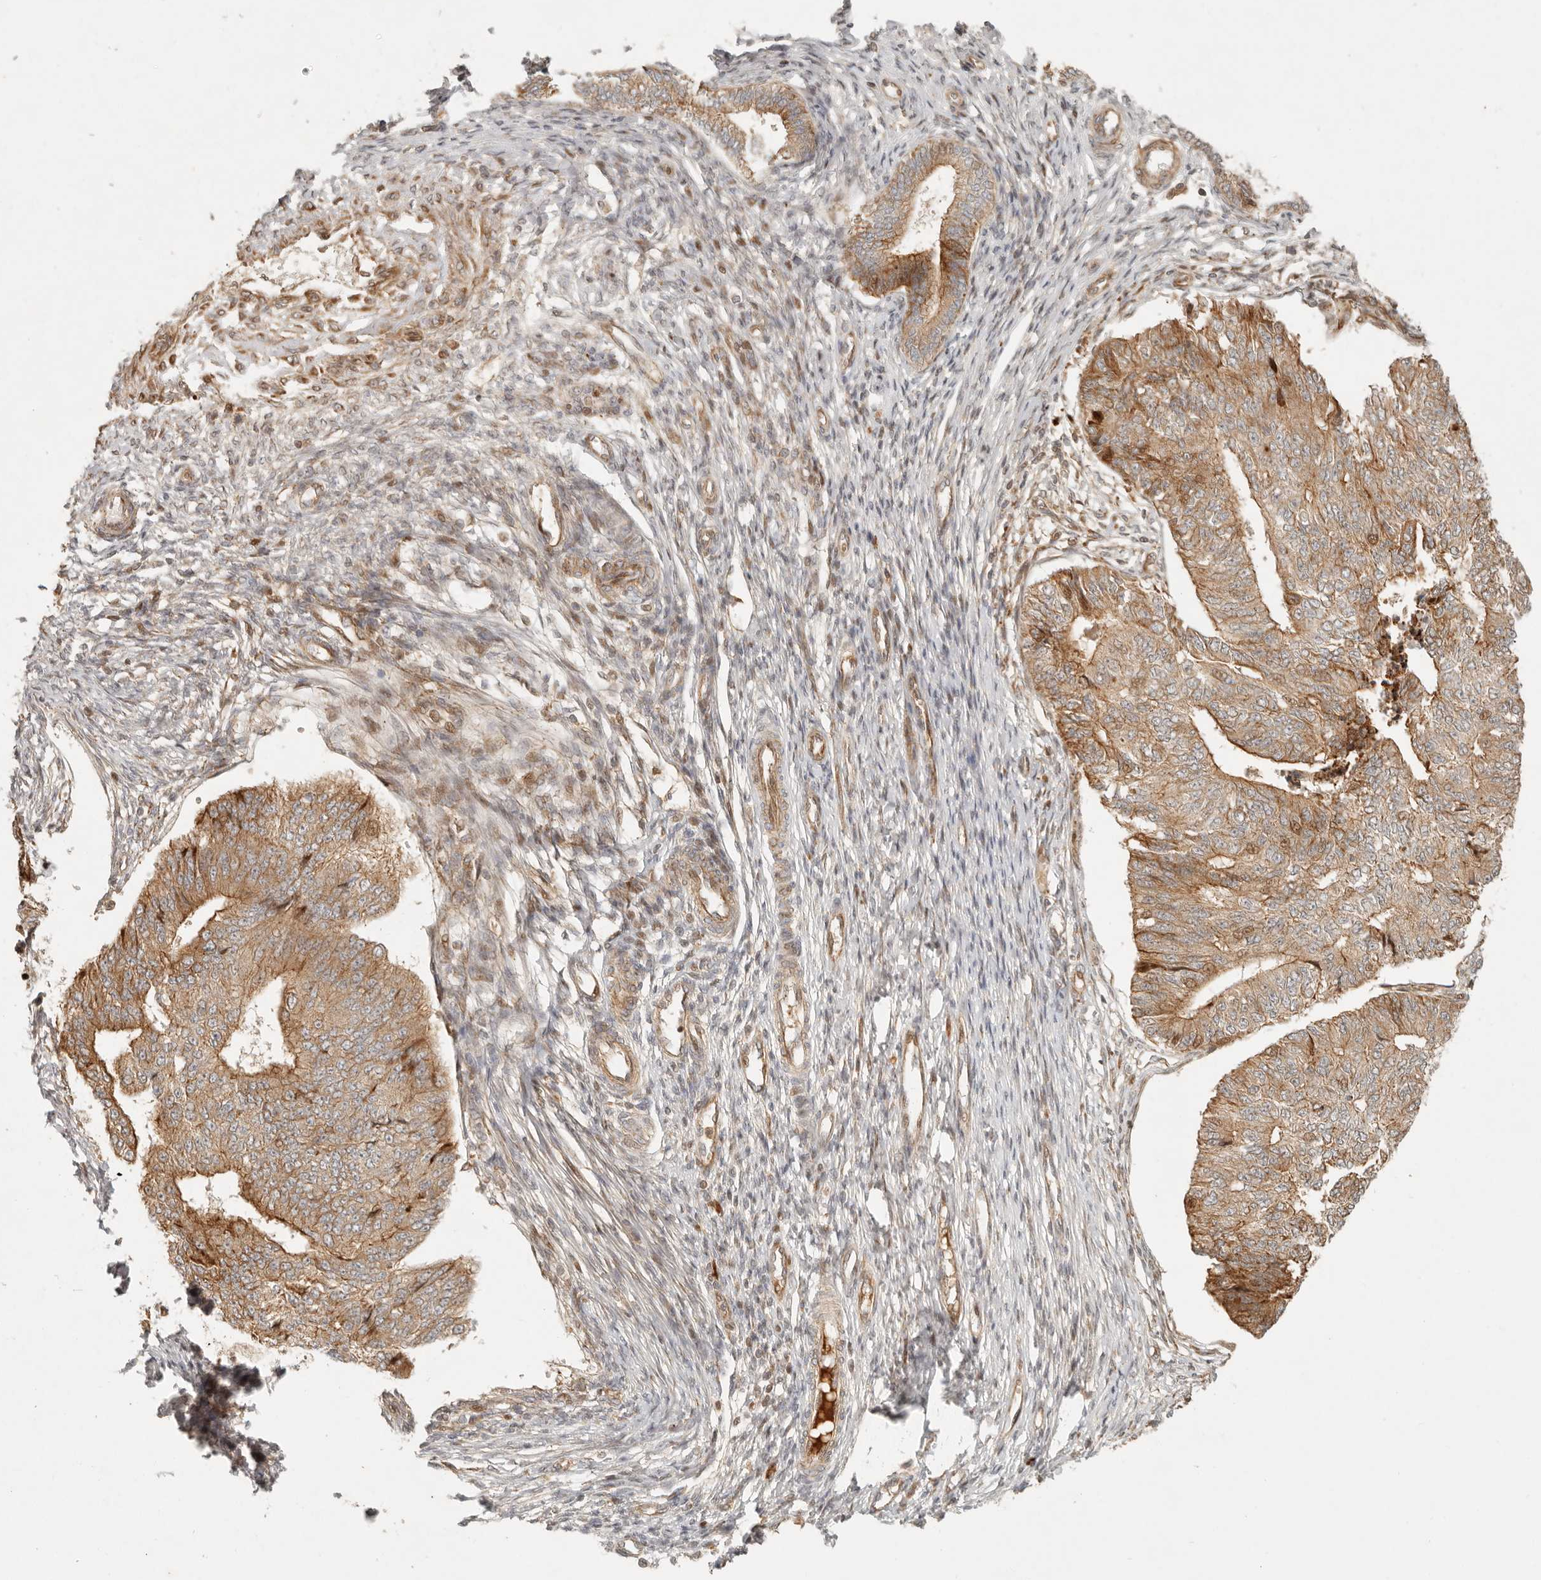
{"staining": {"intensity": "moderate", "quantity": ">75%", "location": "cytoplasmic/membranous"}, "tissue": "endometrial cancer", "cell_type": "Tumor cells", "image_type": "cancer", "snomed": [{"axis": "morphology", "description": "Adenocarcinoma, NOS"}, {"axis": "topography", "description": "Endometrium"}], "caption": "Moderate cytoplasmic/membranous expression for a protein is present in approximately >75% of tumor cells of adenocarcinoma (endometrial) using IHC.", "gene": "KLHL38", "patient": {"sex": "female", "age": 32}}